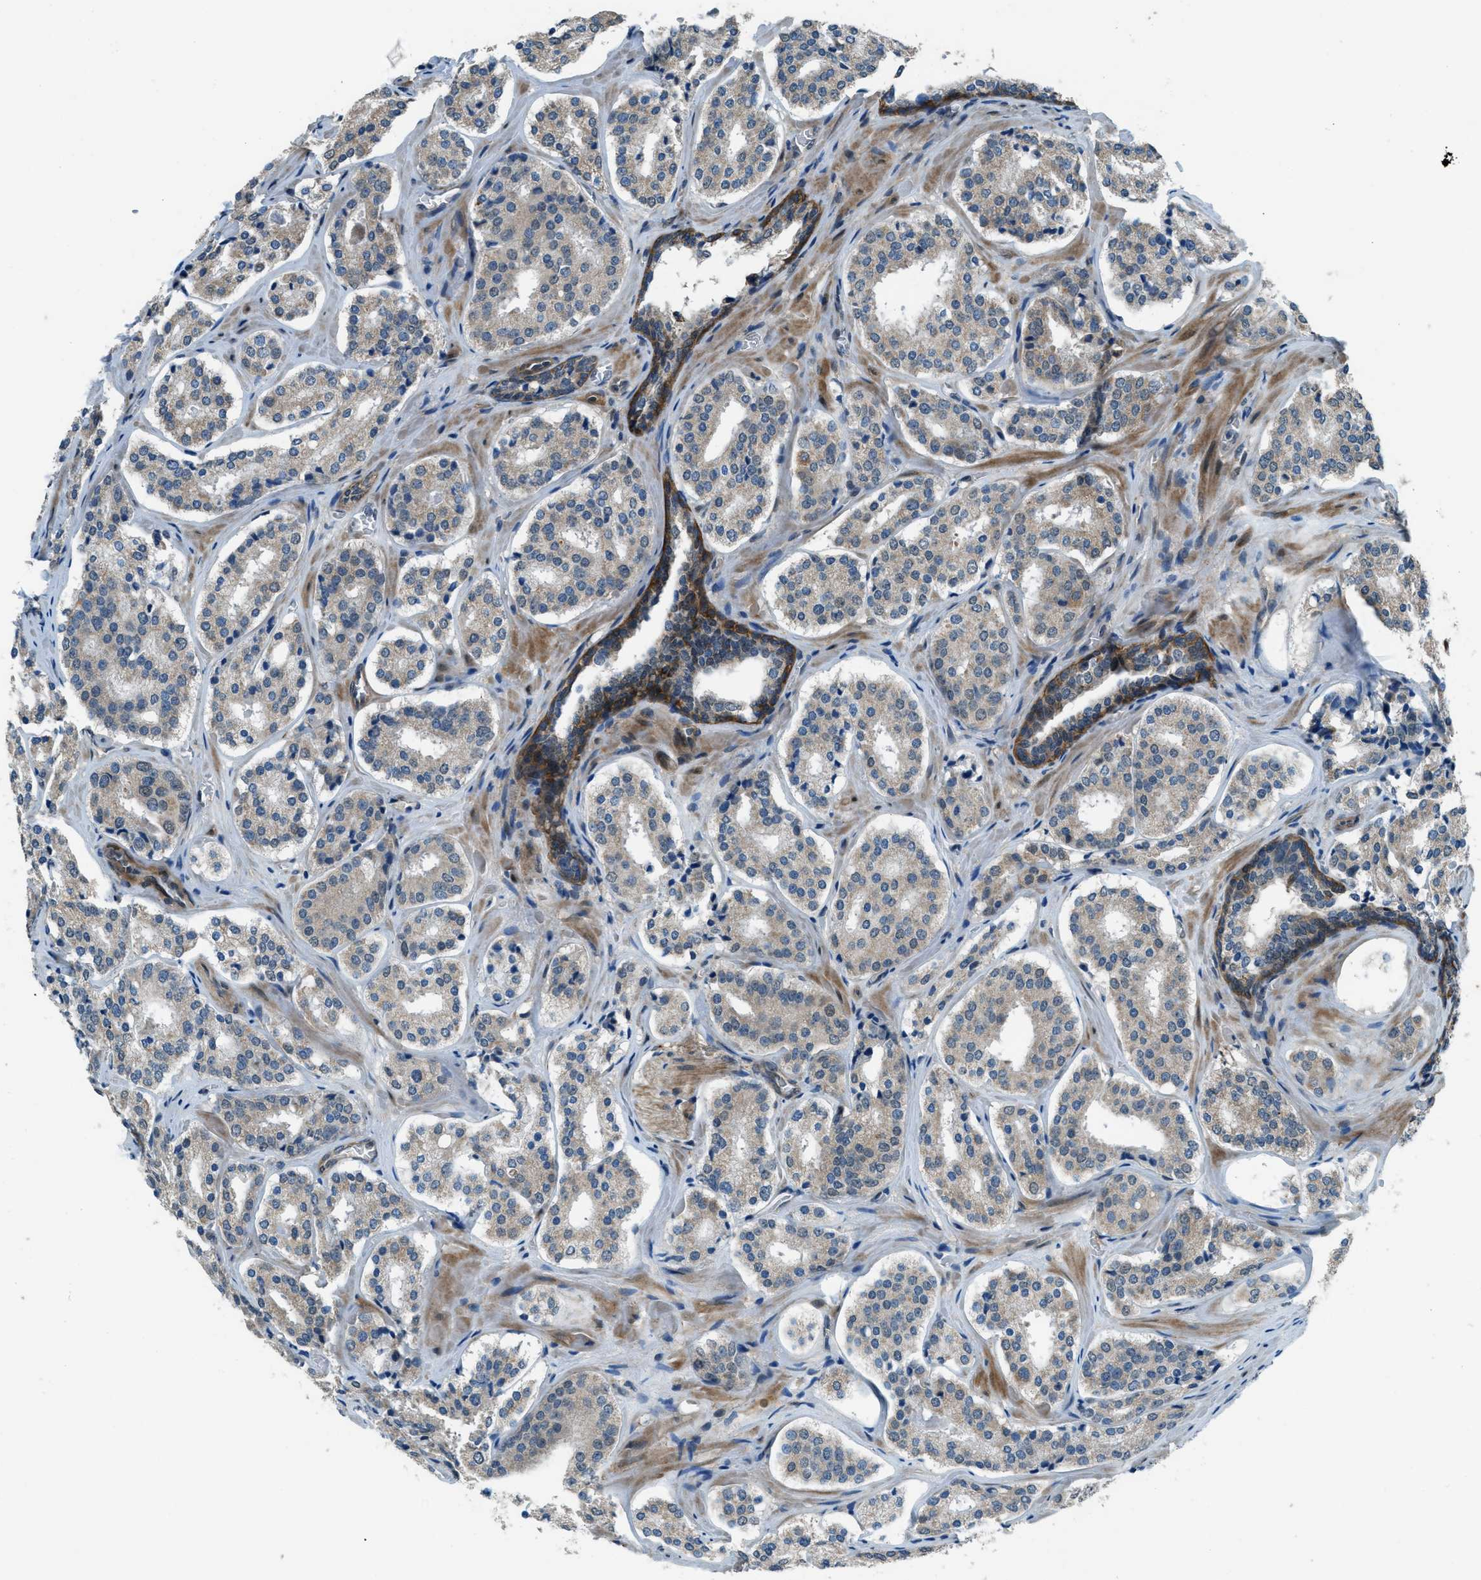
{"staining": {"intensity": "weak", "quantity": "25%-75%", "location": "cytoplasmic/membranous"}, "tissue": "prostate cancer", "cell_type": "Tumor cells", "image_type": "cancer", "snomed": [{"axis": "morphology", "description": "Adenocarcinoma, High grade"}, {"axis": "topography", "description": "Prostate"}], "caption": "High-power microscopy captured an IHC micrograph of high-grade adenocarcinoma (prostate), revealing weak cytoplasmic/membranous staining in approximately 25%-75% of tumor cells.", "gene": "NPEPL1", "patient": {"sex": "male", "age": 60}}